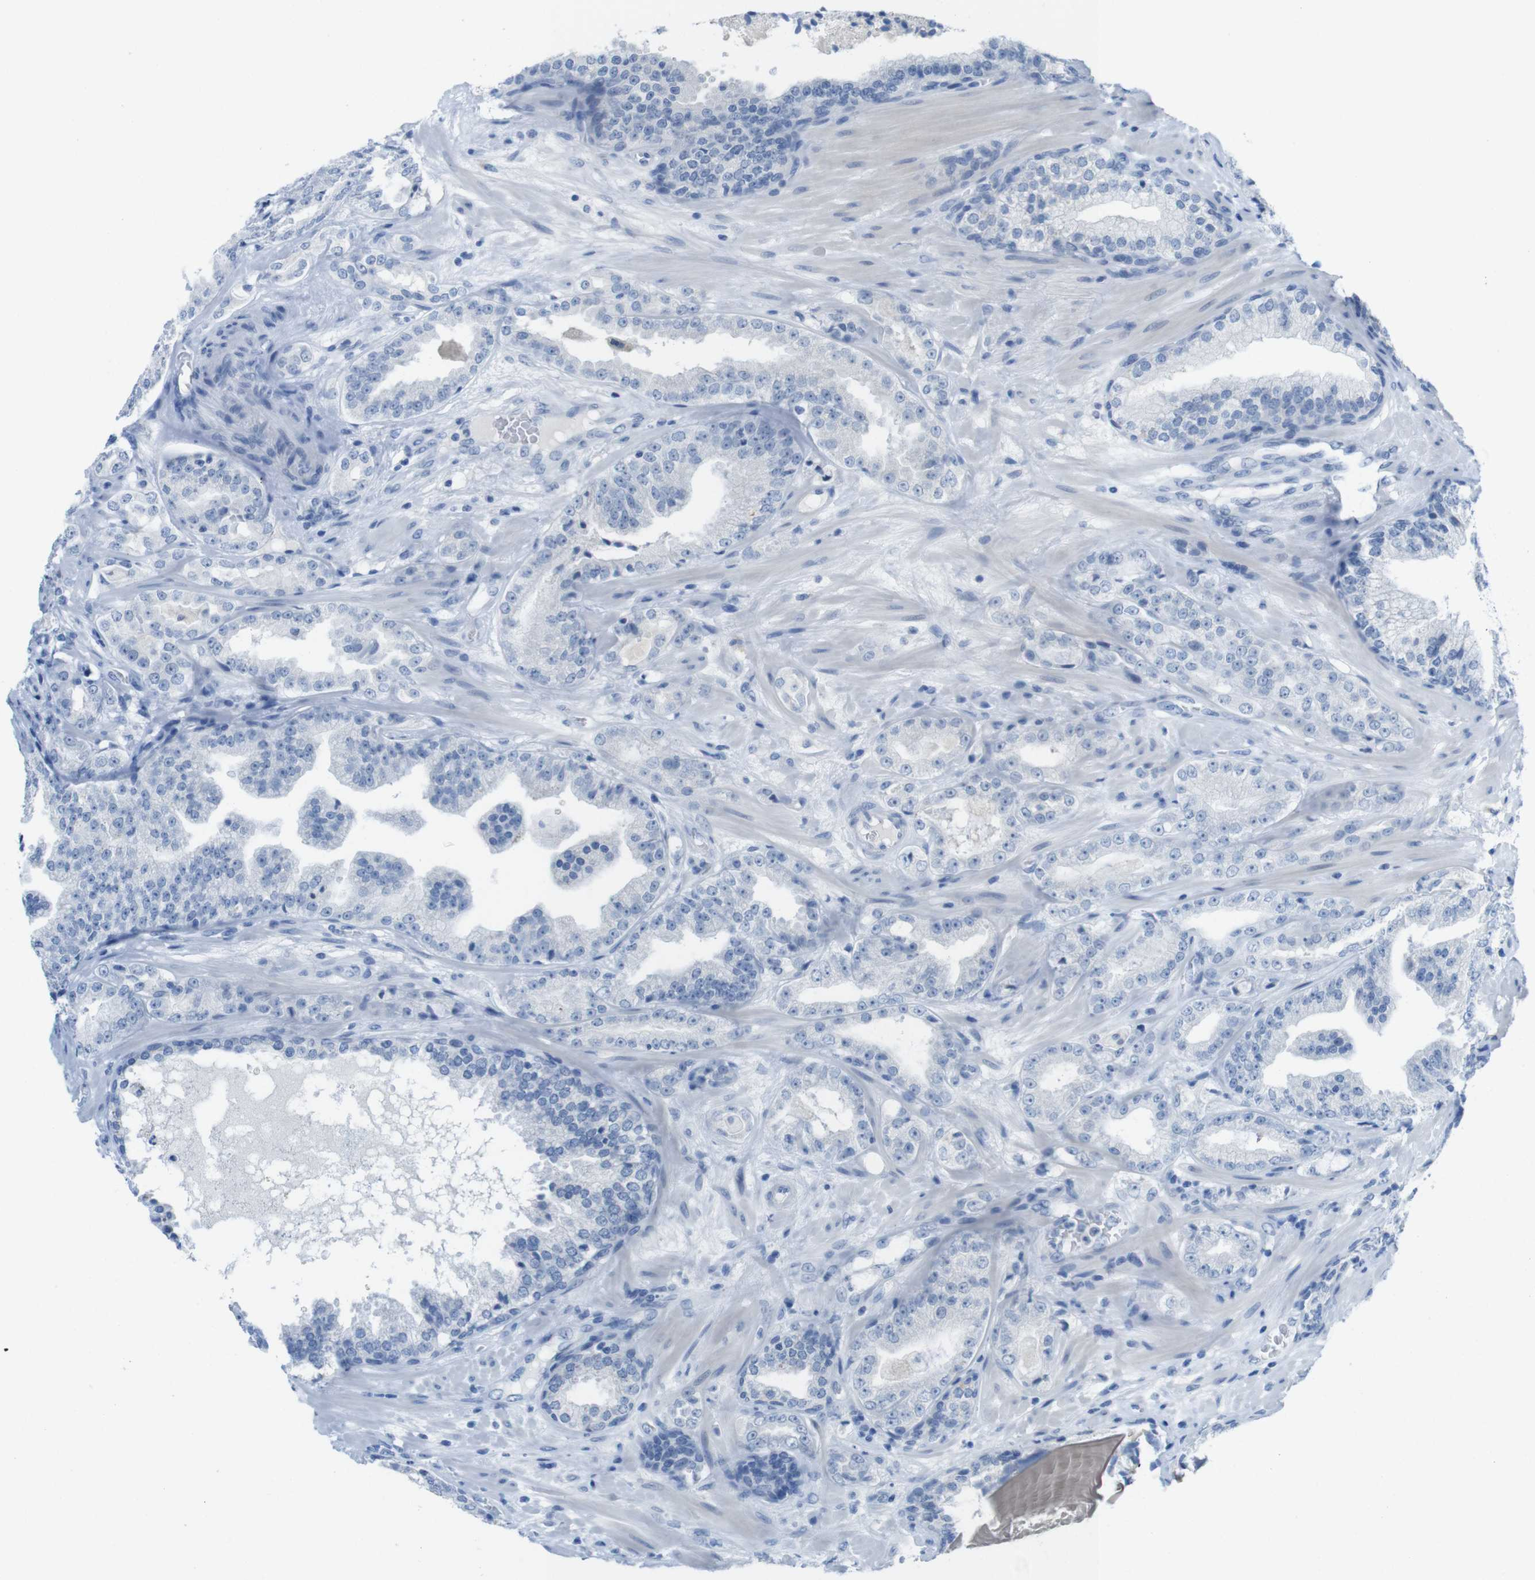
{"staining": {"intensity": "negative", "quantity": "none", "location": "none"}, "tissue": "prostate cancer", "cell_type": "Tumor cells", "image_type": "cancer", "snomed": [{"axis": "morphology", "description": "Adenocarcinoma, High grade"}, {"axis": "topography", "description": "Prostate"}], "caption": "A high-resolution image shows immunohistochemistry staining of prostate cancer, which exhibits no significant positivity in tumor cells.", "gene": "OPN1SW", "patient": {"sex": "male", "age": 65}}